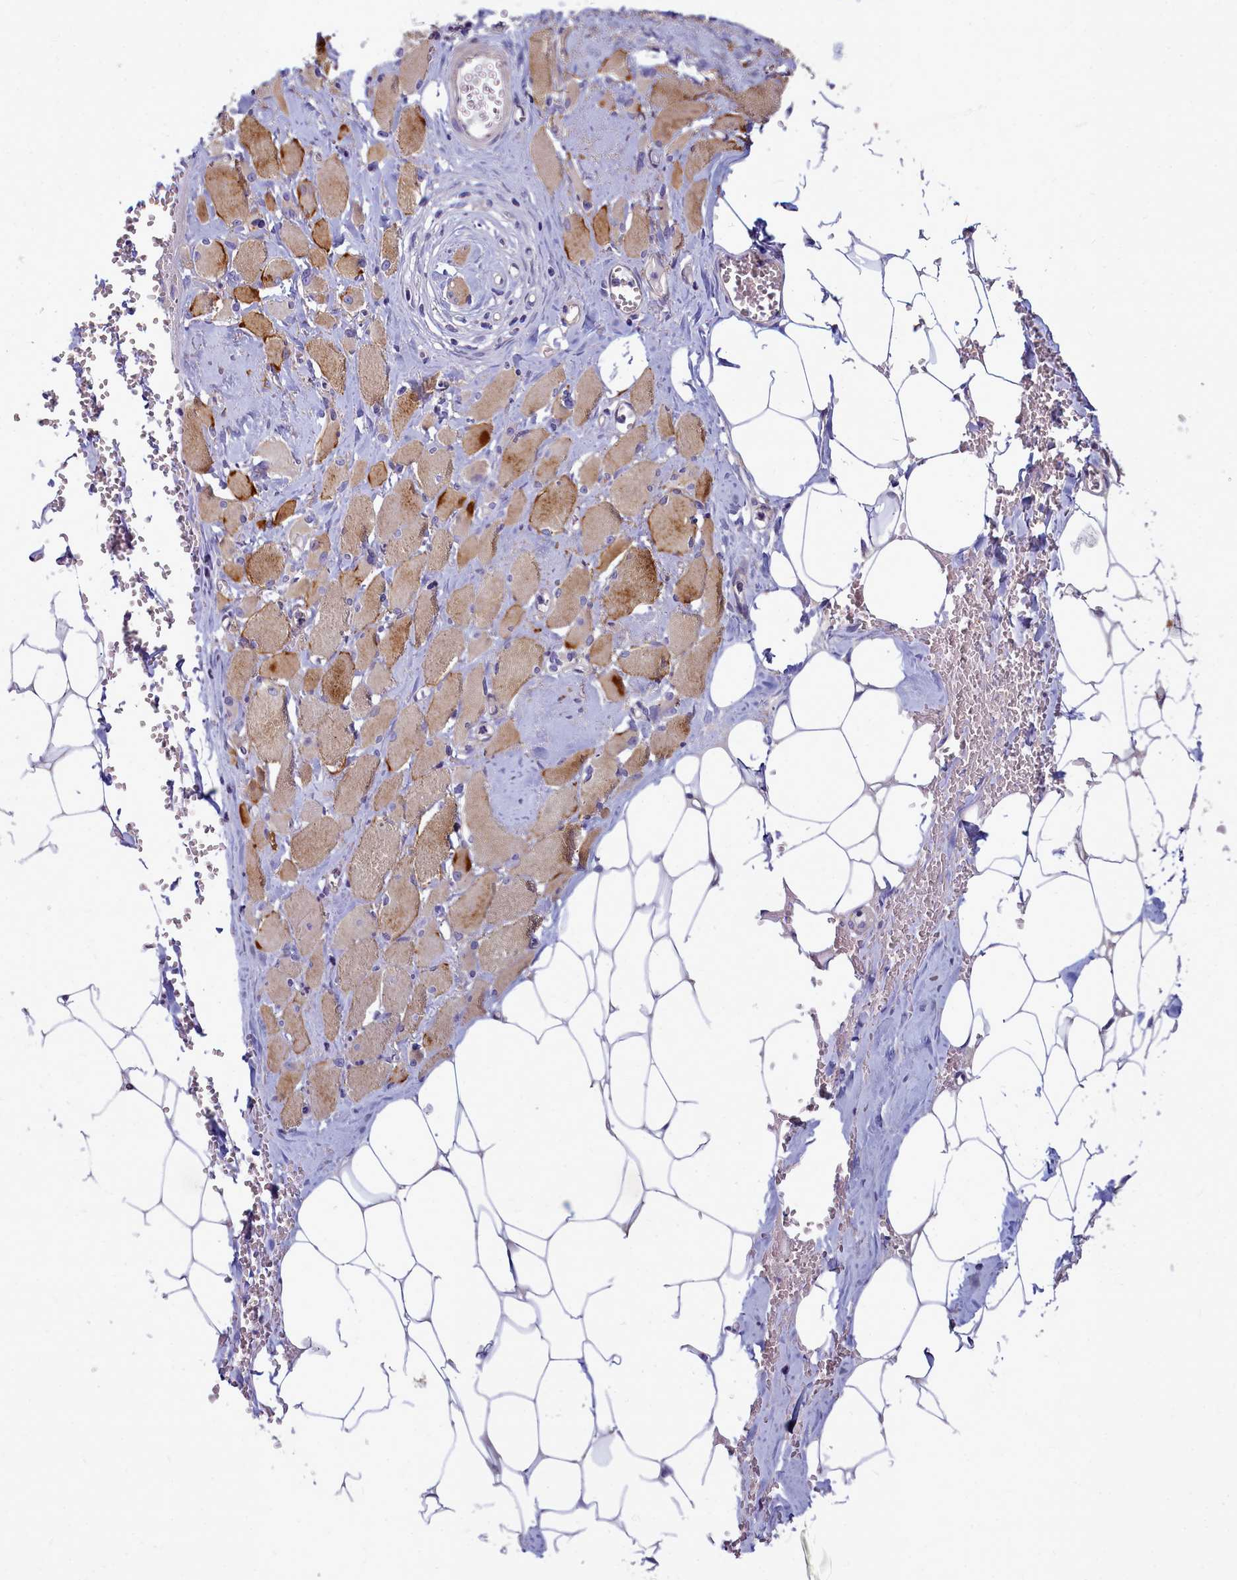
{"staining": {"intensity": "moderate", "quantity": ">75%", "location": "cytoplasmic/membranous"}, "tissue": "skeletal muscle", "cell_type": "Myocytes", "image_type": "normal", "snomed": [{"axis": "morphology", "description": "Normal tissue, NOS"}, {"axis": "morphology", "description": "Basal cell carcinoma"}, {"axis": "topography", "description": "Skeletal muscle"}], "caption": "Immunohistochemical staining of normal human skeletal muscle exhibits >75% levels of moderate cytoplasmic/membranous protein expression in about >75% of myocytes. (brown staining indicates protein expression, while blue staining denotes nuclei).", "gene": "SMPD4", "patient": {"sex": "female", "age": 64}}